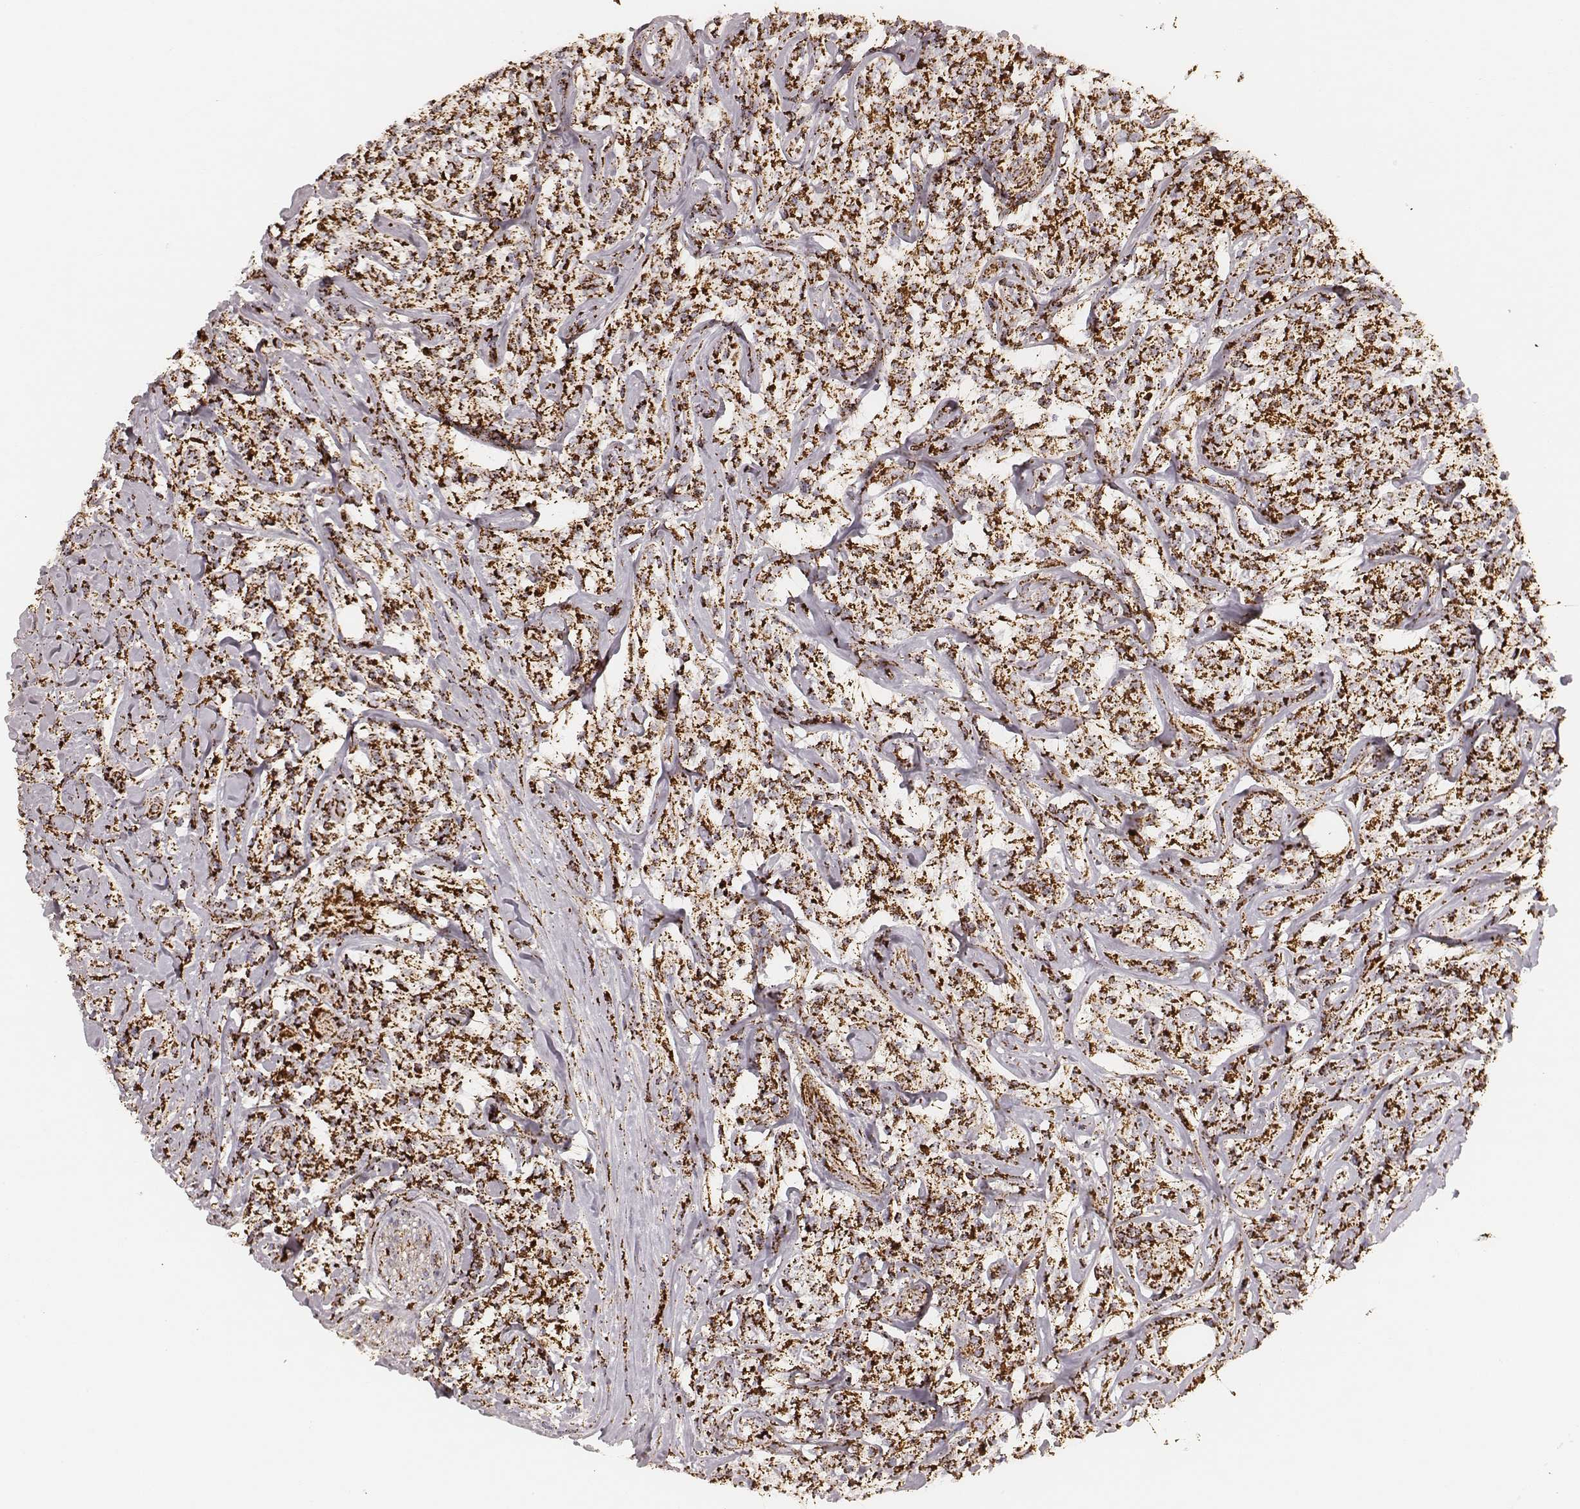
{"staining": {"intensity": "strong", "quantity": ">75%", "location": "cytoplasmic/membranous"}, "tissue": "lymphoma", "cell_type": "Tumor cells", "image_type": "cancer", "snomed": [{"axis": "morphology", "description": "Malignant lymphoma, non-Hodgkin's type, High grade"}, {"axis": "topography", "description": "Lymph node"}], "caption": "Brown immunohistochemical staining in lymphoma exhibits strong cytoplasmic/membranous expression in about >75% of tumor cells.", "gene": "CS", "patient": {"sex": "female", "age": 84}}